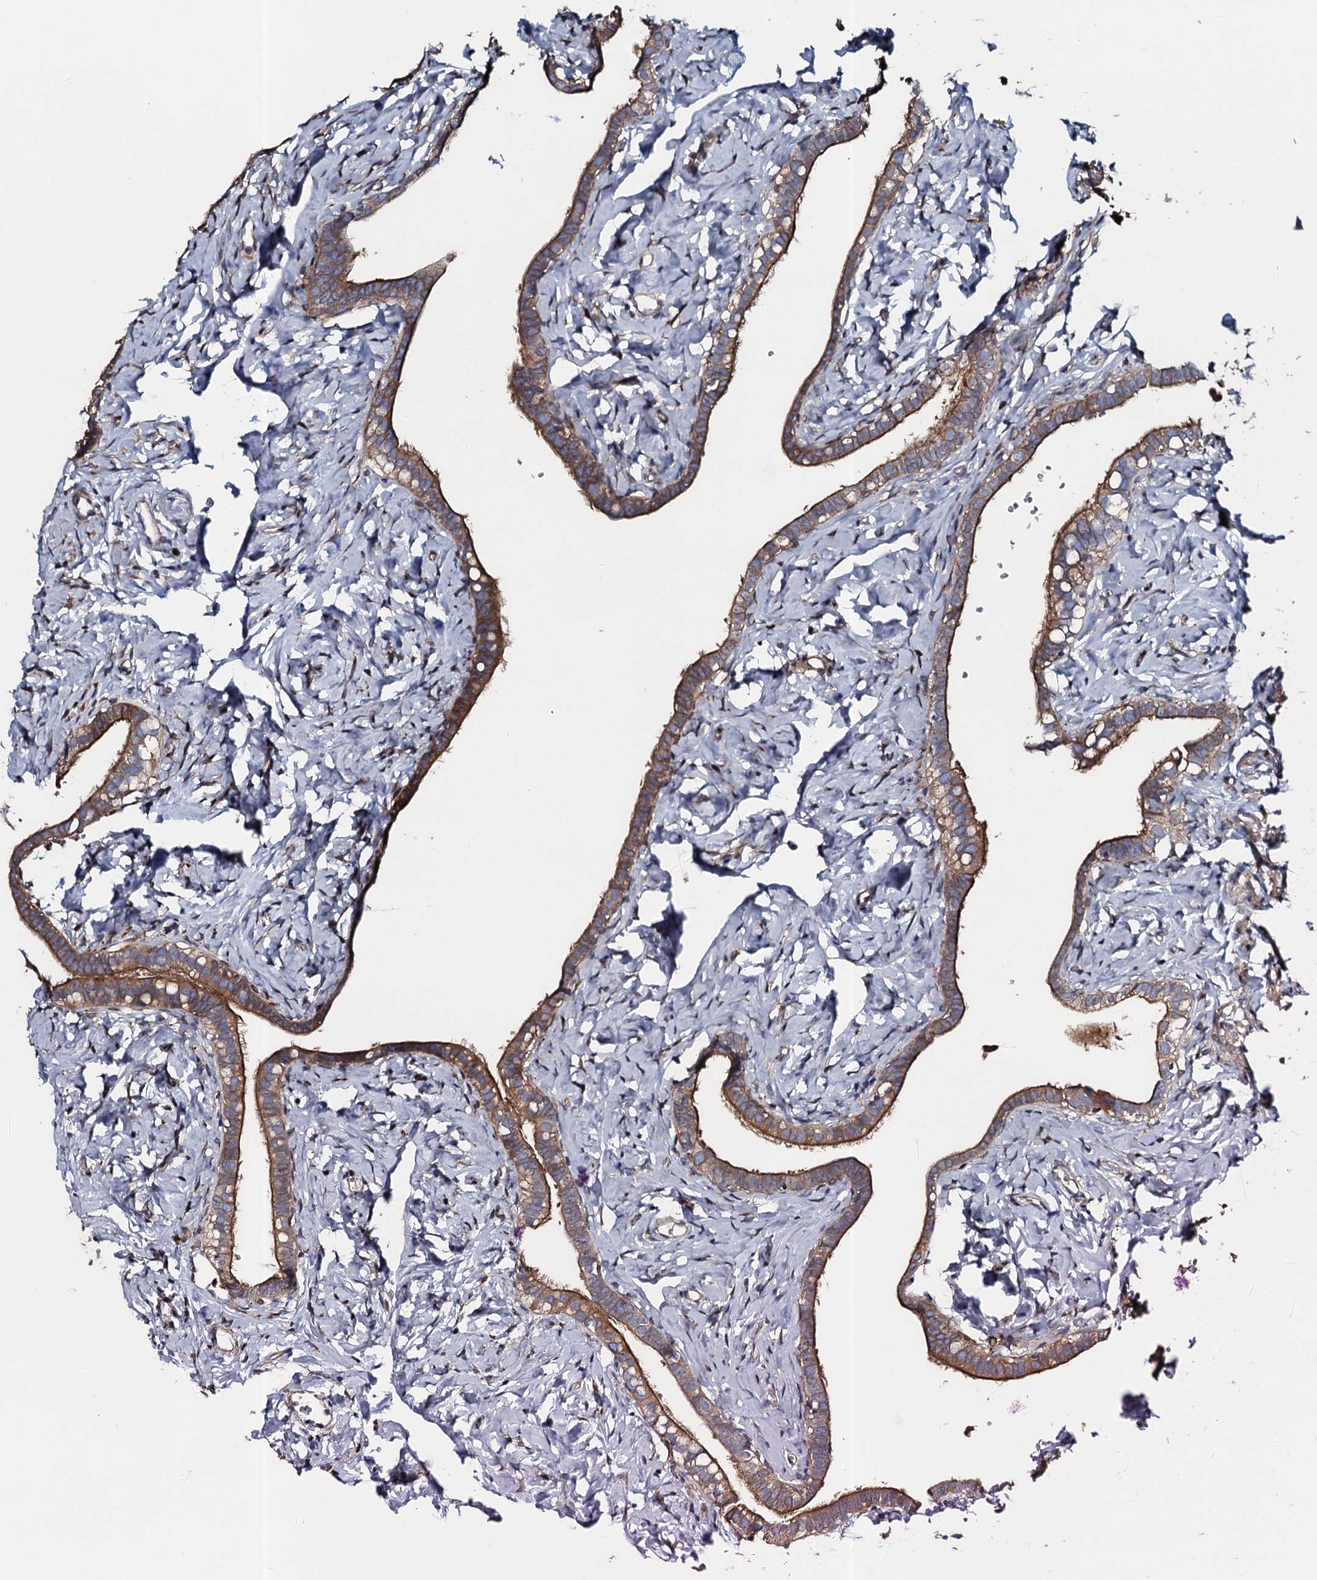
{"staining": {"intensity": "moderate", "quantity": ">75%", "location": "cytoplasmic/membranous"}, "tissue": "fallopian tube", "cell_type": "Glandular cells", "image_type": "normal", "snomed": [{"axis": "morphology", "description": "Normal tissue, NOS"}, {"axis": "topography", "description": "Fallopian tube"}], "caption": "Glandular cells show medium levels of moderate cytoplasmic/membranous expression in about >75% of cells in unremarkable human fallopian tube. (Brightfield microscopy of DAB IHC at high magnification).", "gene": "TMEM151A", "patient": {"sex": "female", "age": 66}}